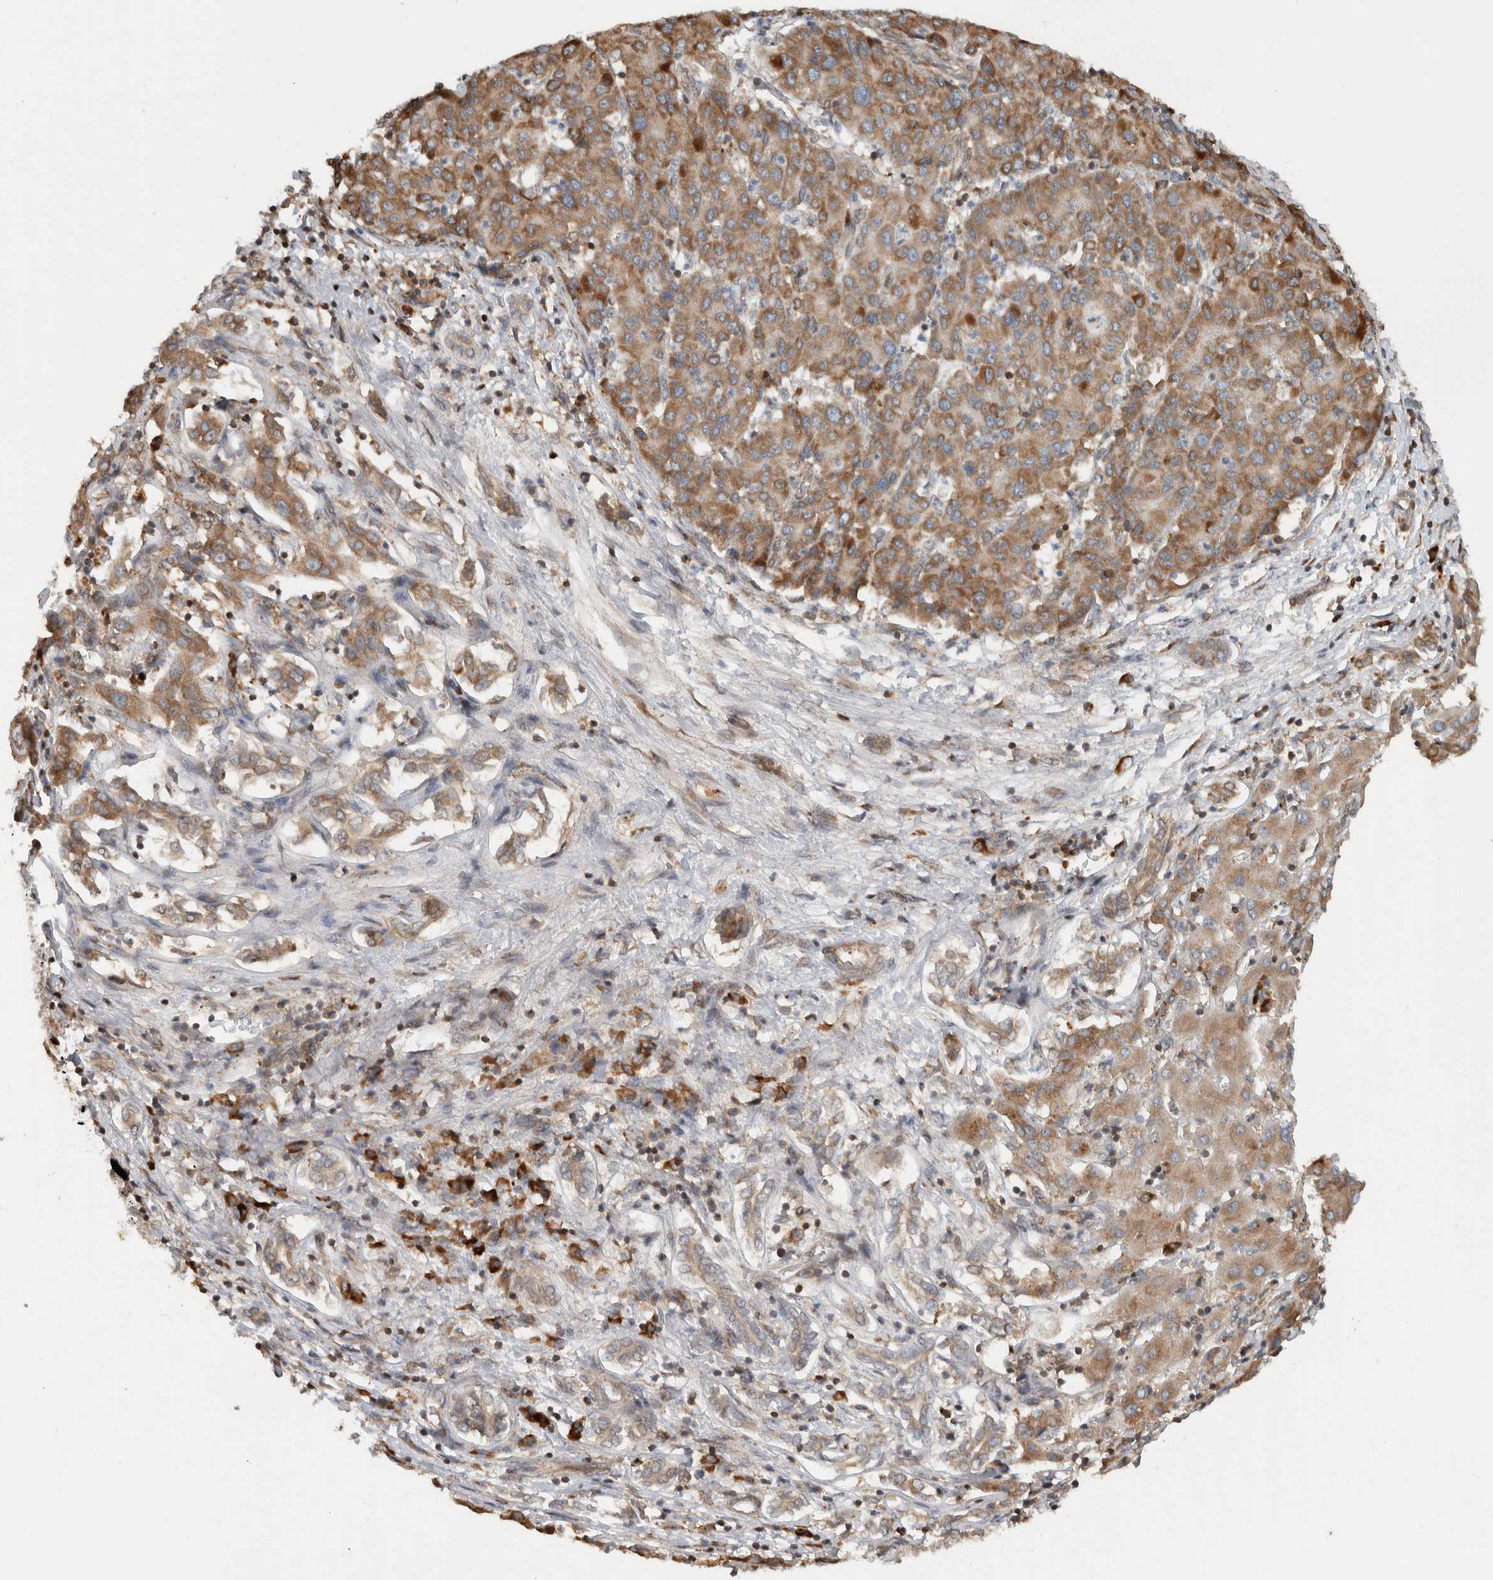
{"staining": {"intensity": "weak", "quantity": ">75%", "location": "cytoplasmic/membranous"}, "tissue": "liver cancer", "cell_type": "Tumor cells", "image_type": "cancer", "snomed": [{"axis": "morphology", "description": "Carcinoma, Hepatocellular, NOS"}, {"axis": "topography", "description": "Liver"}], "caption": "Weak cytoplasmic/membranous positivity for a protein is present in about >75% of tumor cells of liver cancer (hepatocellular carcinoma) using immunohistochemistry (IHC).", "gene": "CNTROB", "patient": {"sex": "male", "age": 65}}